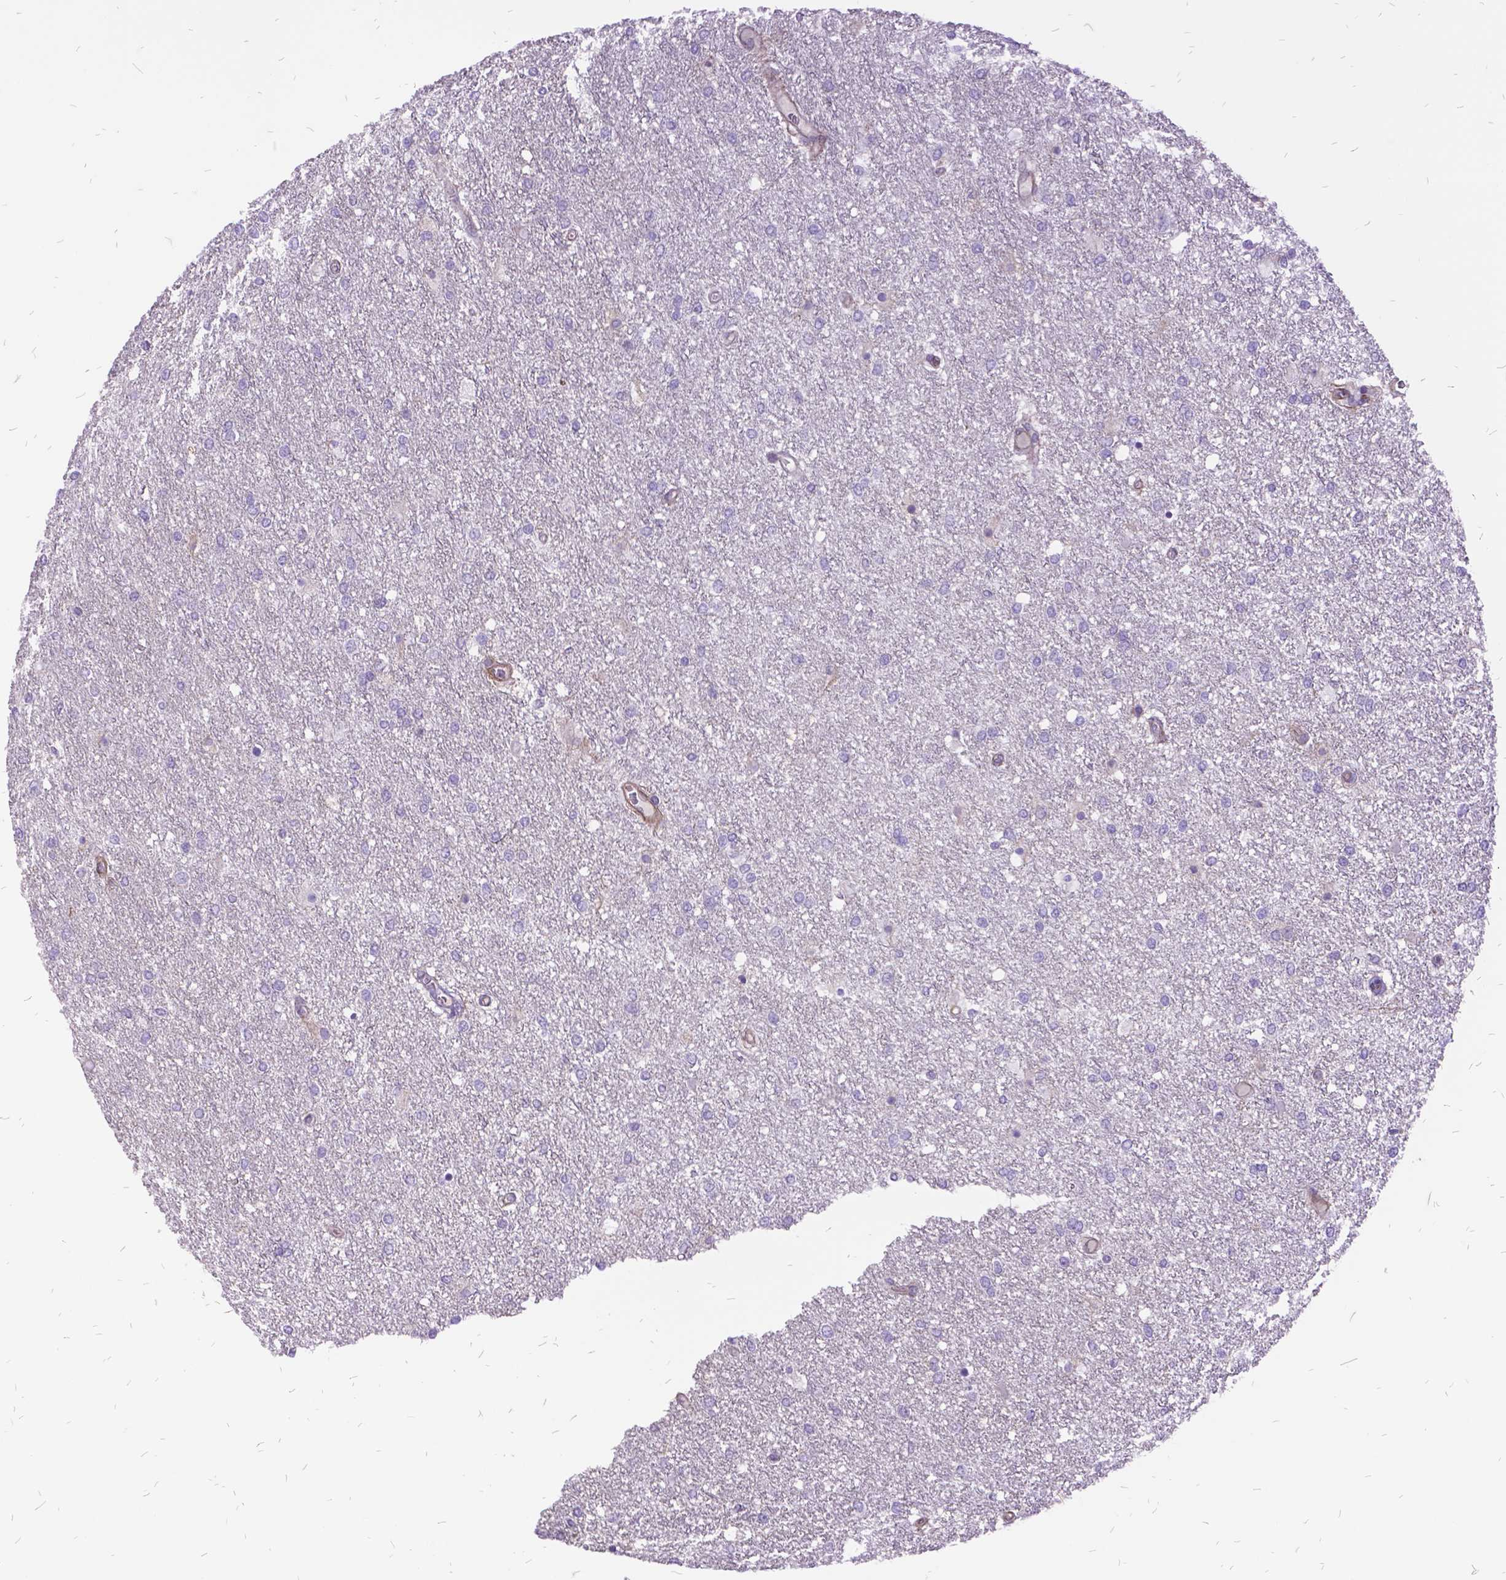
{"staining": {"intensity": "negative", "quantity": "none", "location": "none"}, "tissue": "glioma", "cell_type": "Tumor cells", "image_type": "cancer", "snomed": [{"axis": "morphology", "description": "Glioma, malignant, High grade"}, {"axis": "topography", "description": "Brain"}], "caption": "Tumor cells show no significant expression in glioma. Brightfield microscopy of immunohistochemistry stained with DAB (brown) and hematoxylin (blue), captured at high magnification.", "gene": "GRB7", "patient": {"sex": "female", "age": 61}}